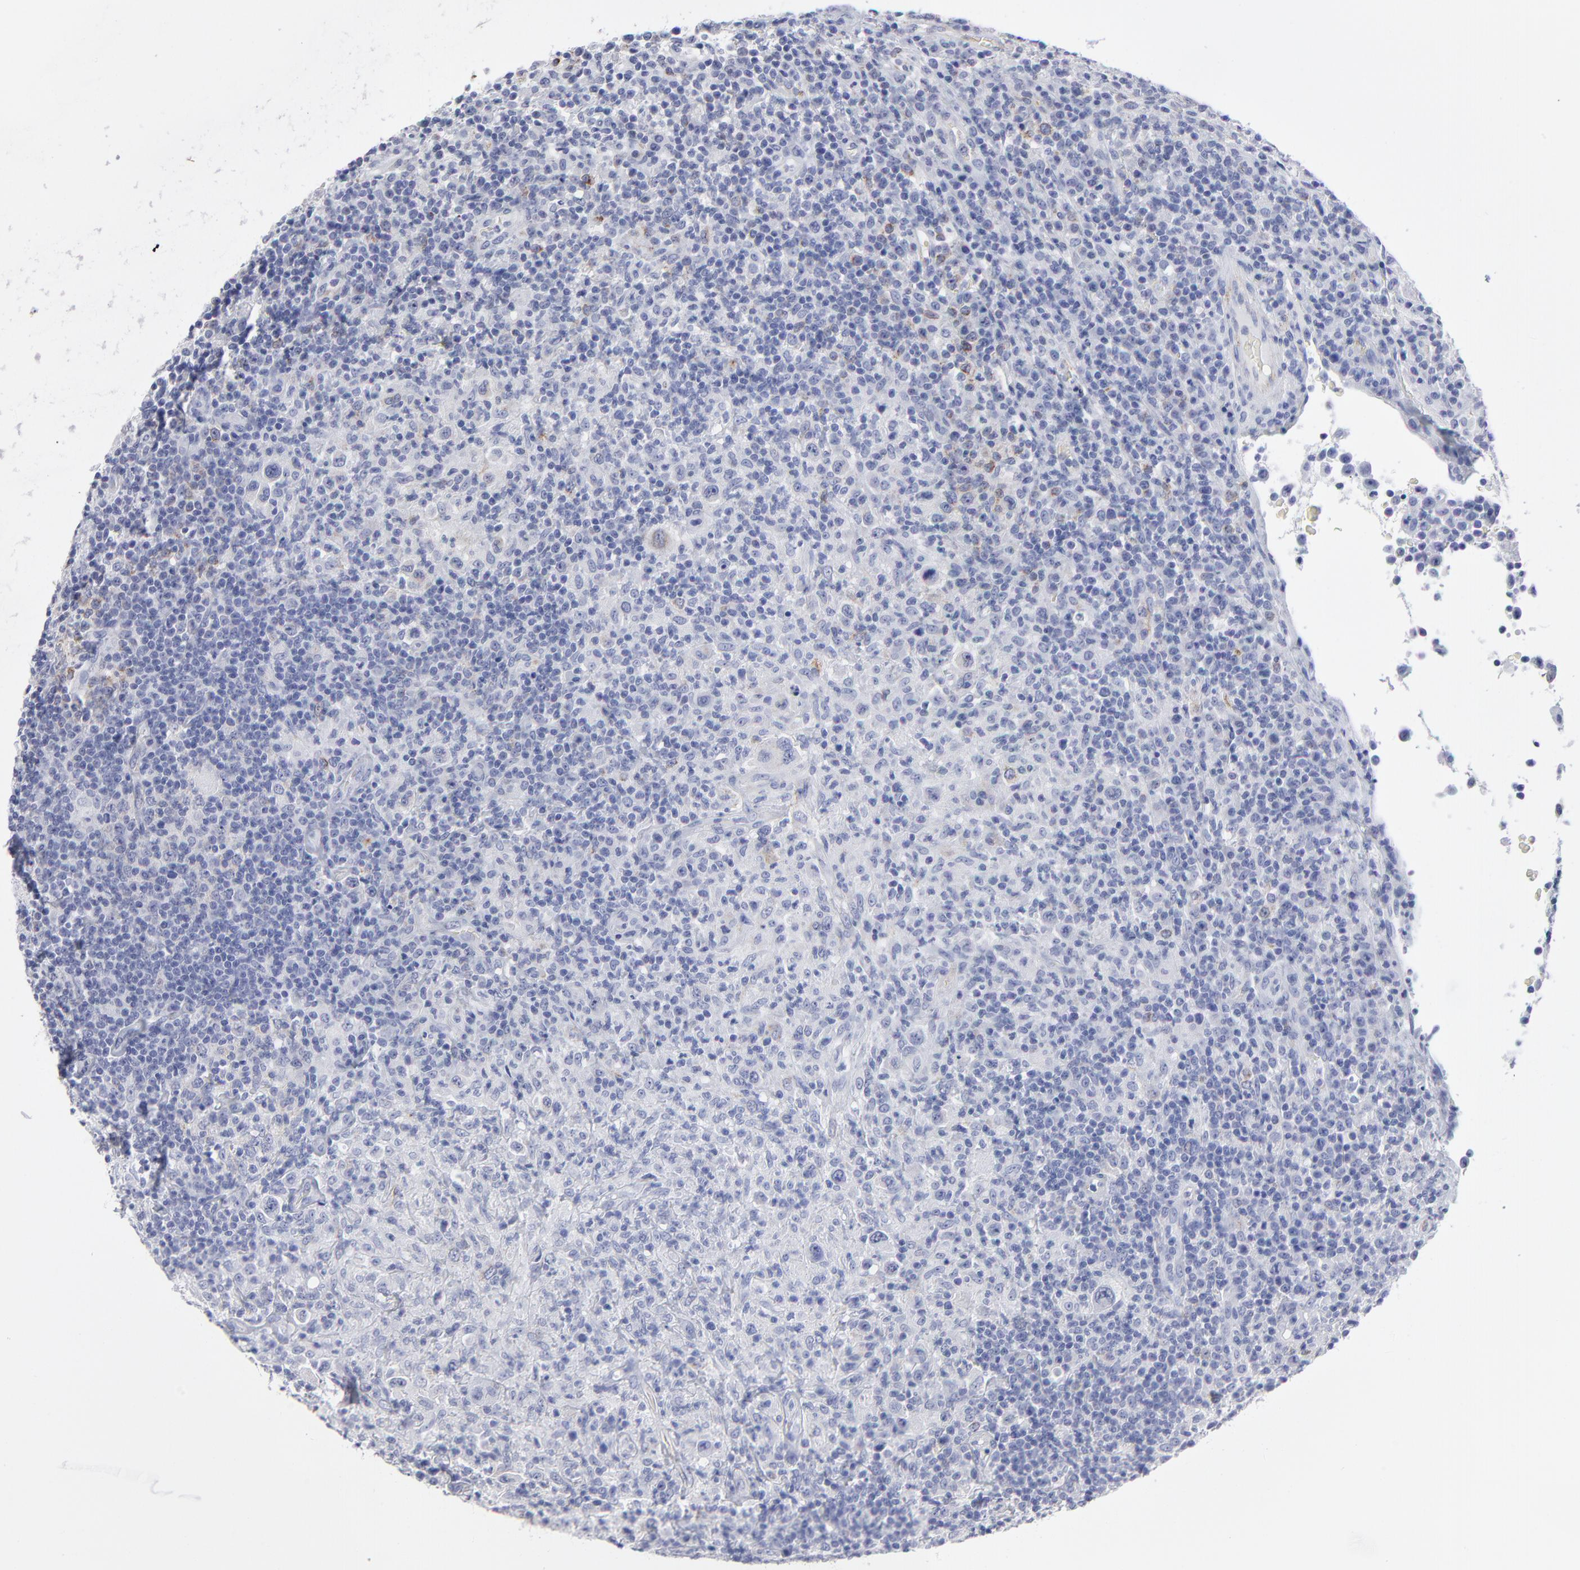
{"staining": {"intensity": "moderate", "quantity": "<25%", "location": "cytoplasmic/membranous"}, "tissue": "lymphoma", "cell_type": "Tumor cells", "image_type": "cancer", "snomed": [{"axis": "morphology", "description": "Hodgkin's disease, NOS"}, {"axis": "topography", "description": "Lymph node"}], "caption": "Protein staining of lymphoma tissue displays moderate cytoplasmic/membranous positivity in approximately <25% of tumor cells. (DAB (3,3'-diaminobenzidine) IHC with brightfield microscopy, high magnification).", "gene": "CNTN3", "patient": {"sex": "male", "age": 65}}